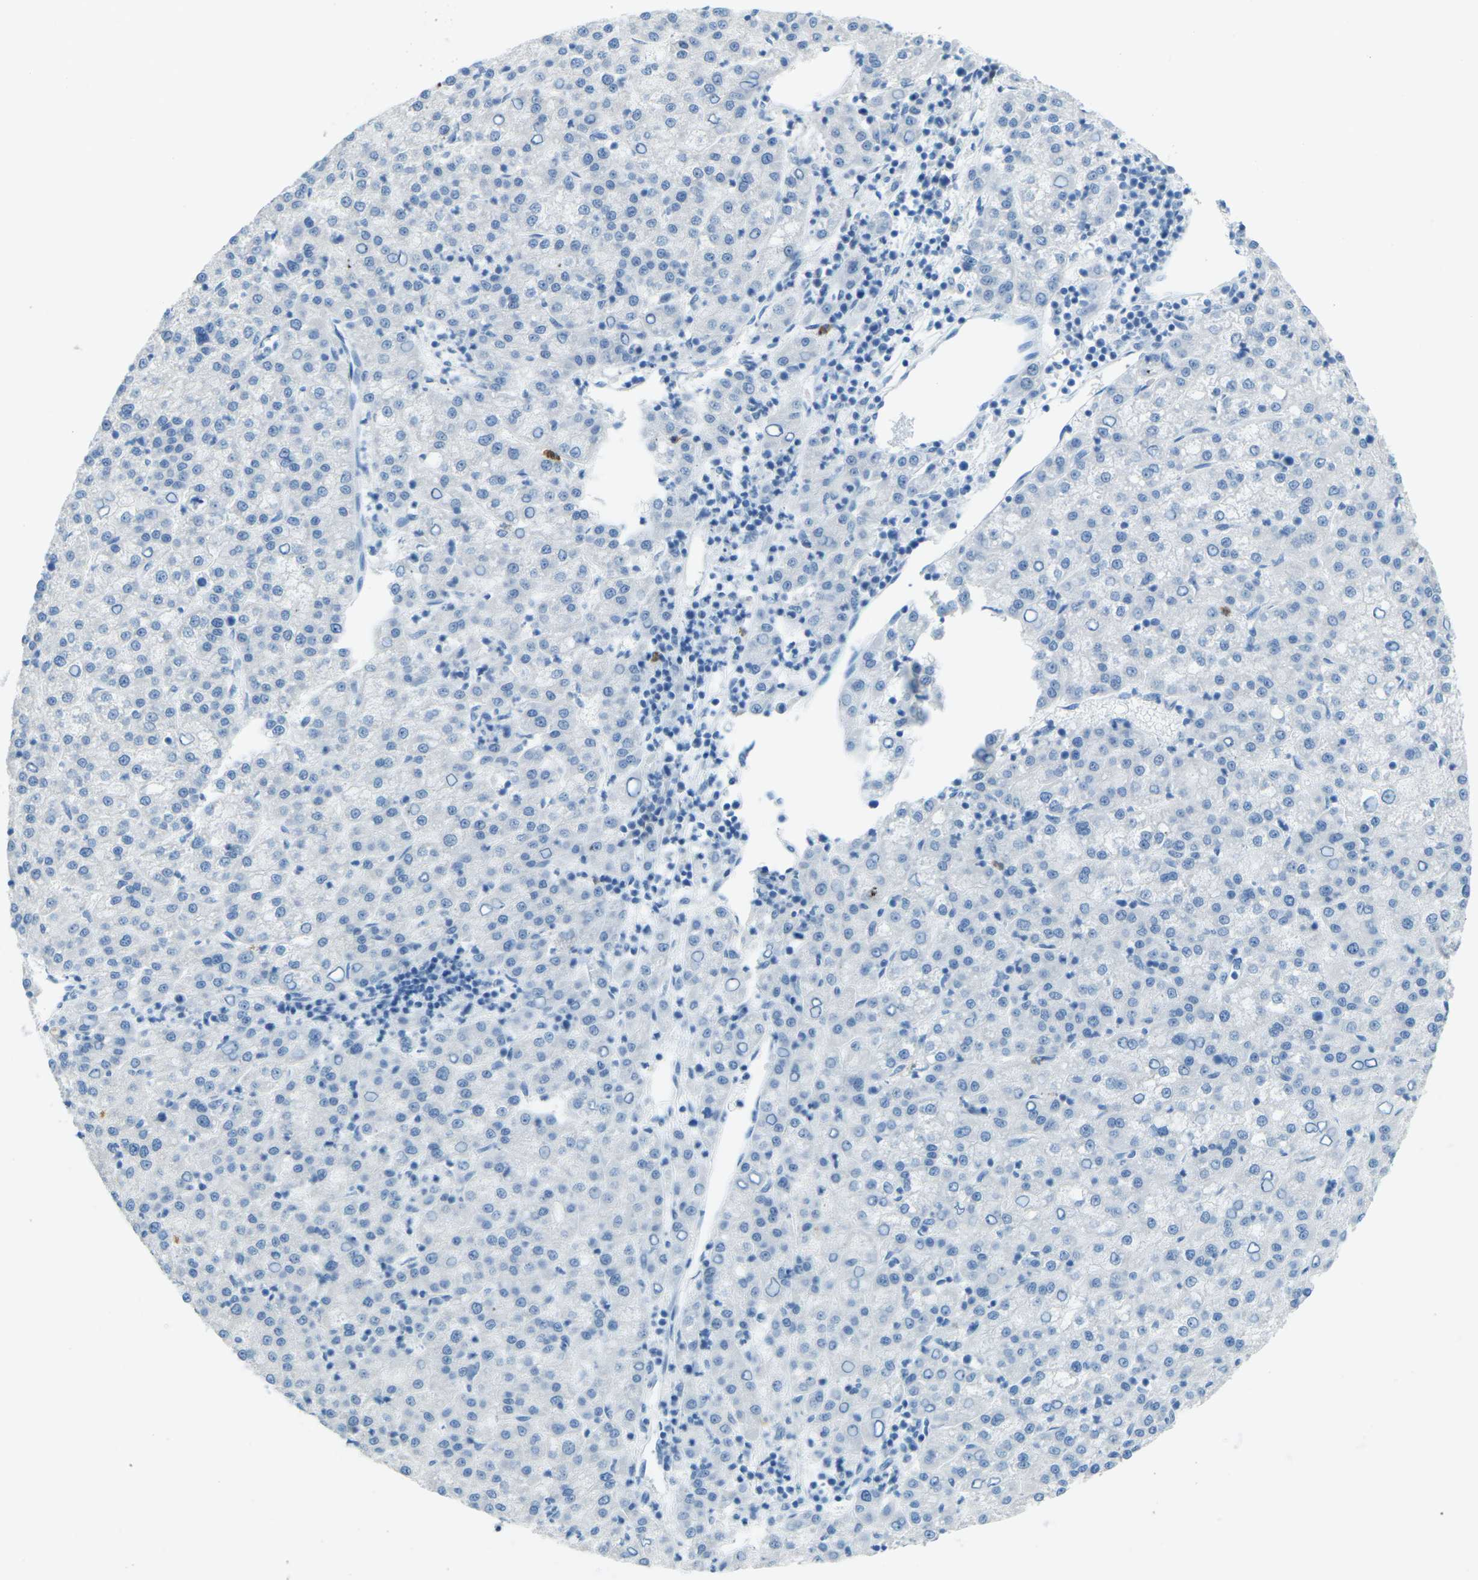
{"staining": {"intensity": "negative", "quantity": "none", "location": "none"}, "tissue": "liver cancer", "cell_type": "Tumor cells", "image_type": "cancer", "snomed": [{"axis": "morphology", "description": "Carcinoma, Hepatocellular, NOS"}, {"axis": "topography", "description": "Liver"}], "caption": "Liver cancer (hepatocellular carcinoma) was stained to show a protein in brown. There is no significant expression in tumor cells.", "gene": "CDH16", "patient": {"sex": "female", "age": 58}}